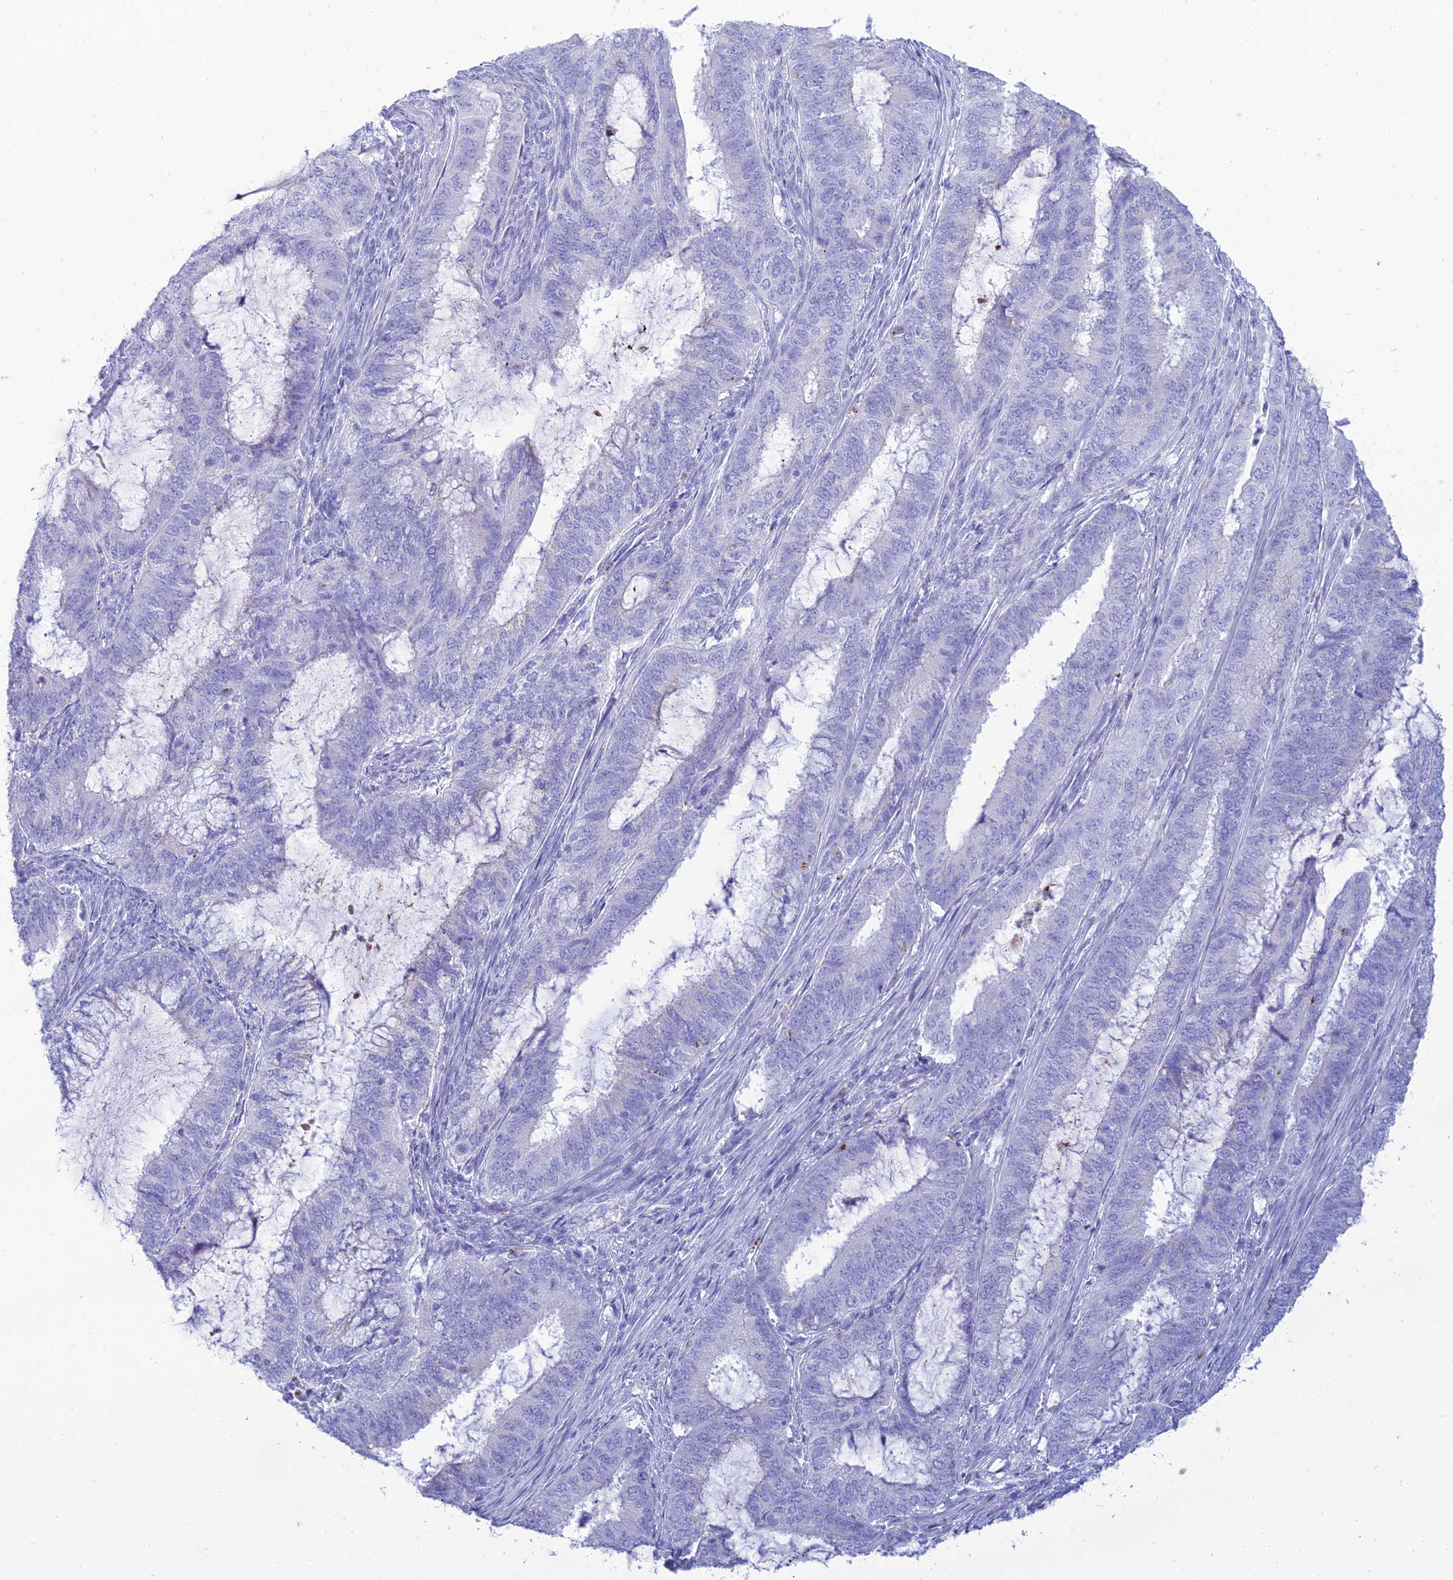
{"staining": {"intensity": "negative", "quantity": "none", "location": "none"}, "tissue": "endometrial cancer", "cell_type": "Tumor cells", "image_type": "cancer", "snomed": [{"axis": "morphology", "description": "Adenocarcinoma, NOS"}, {"axis": "topography", "description": "Endometrium"}], "caption": "Tumor cells are negative for brown protein staining in adenocarcinoma (endometrial).", "gene": "MAL2", "patient": {"sex": "female", "age": 51}}